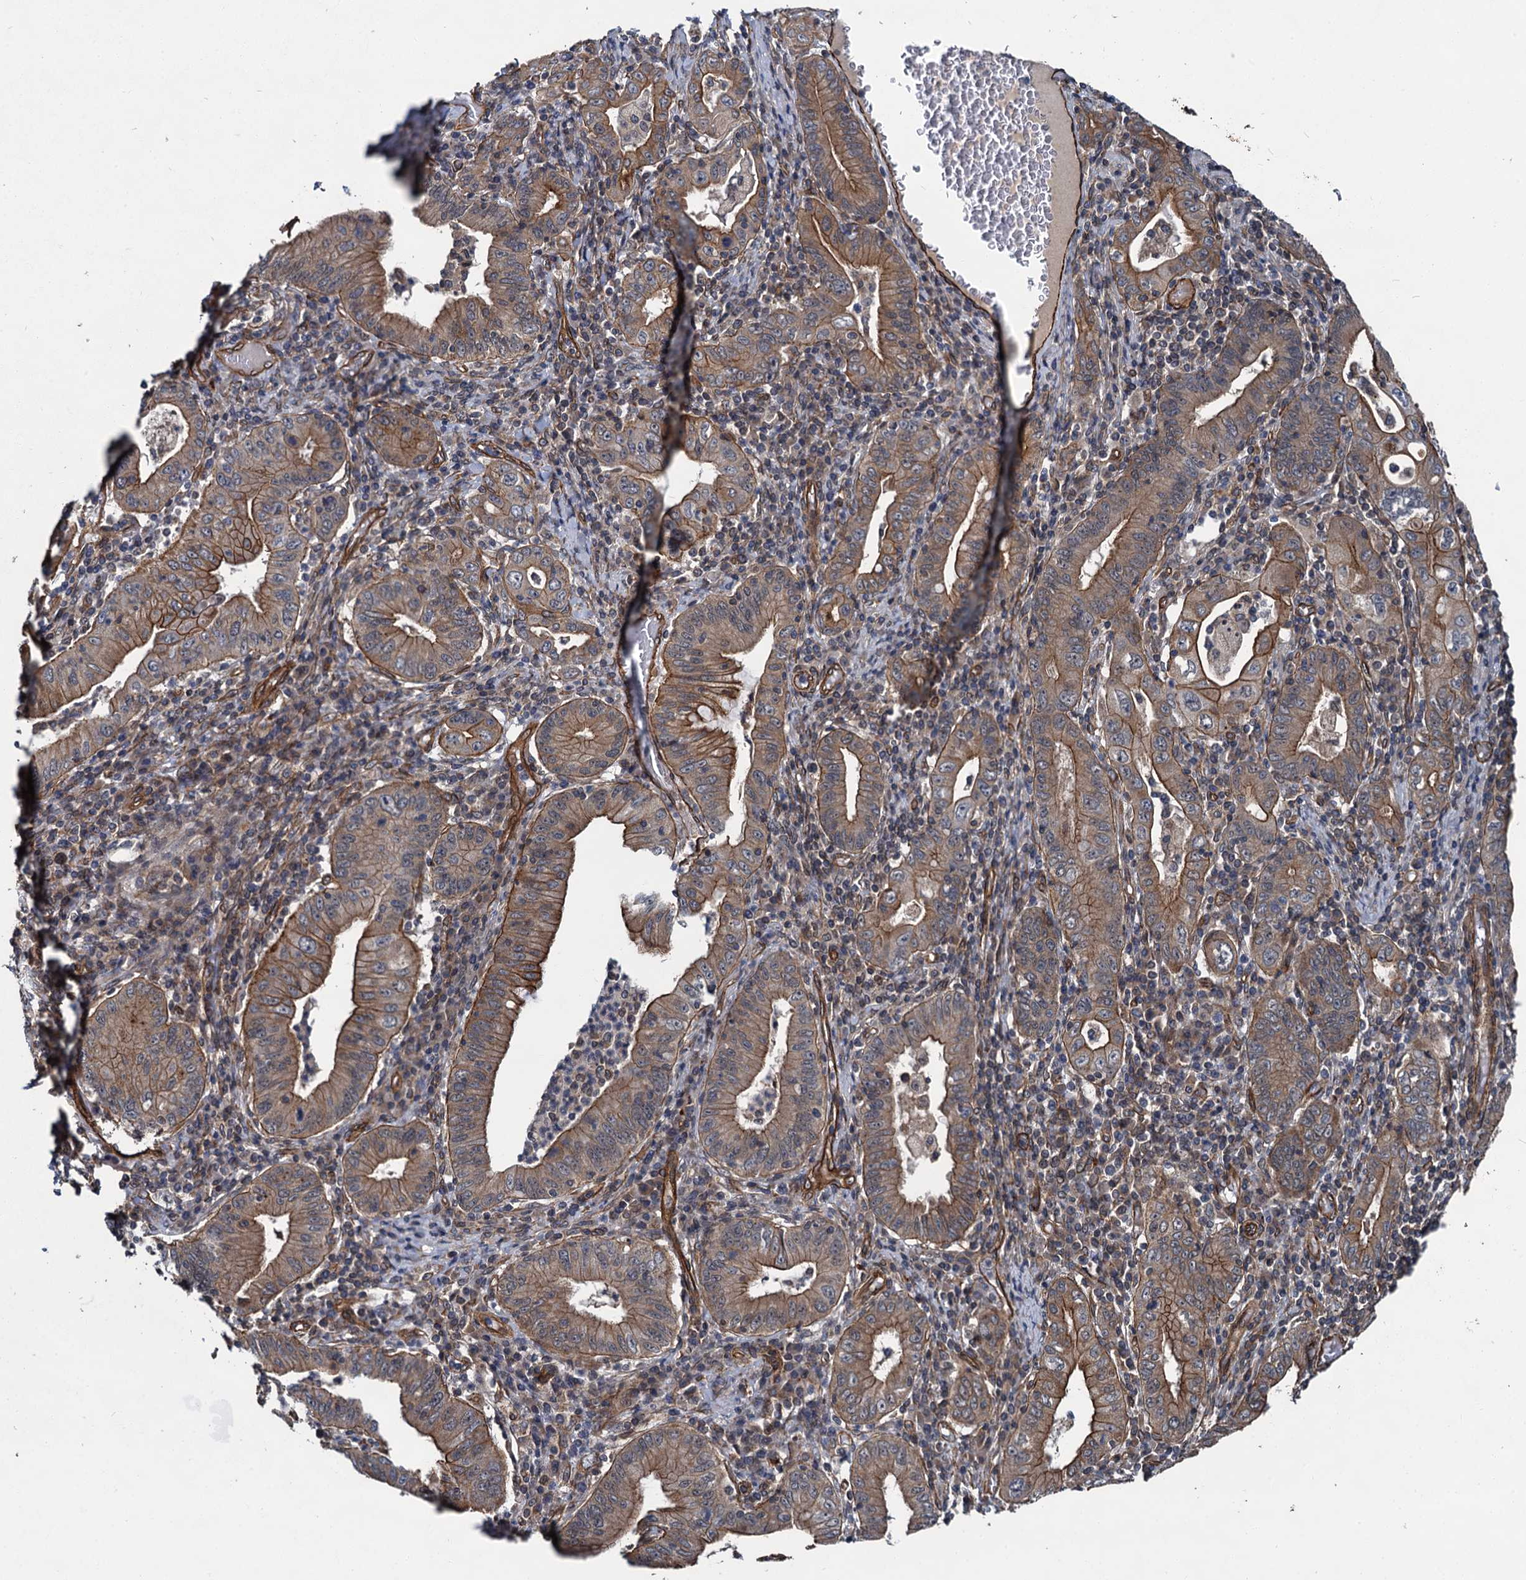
{"staining": {"intensity": "strong", "quantity": ">75%", "location": "cytoplasmic/membranous"}, "tissue": "stomach cancer", "cell_type": "Tumor cells", "image_type": "cancer", "snomed": [{"axis": "morphology", "description": "Normal tissue, NOS"}, {"axis": "morphology", "description": "Adenocarcinoma, NOS"}, {"axis": "topography", "description": "Esophagus"}, {"axis": "topography", "description": "Stomach, upper"}, {"axis": "topography", "description": "Peripheral nerve tissue"}], "caption": "There is high levels of strong cytoplasmic/membranous staining in tumor cells of adenocarcinoma (stomach), as demonstrated by immunohistochemical staining (brown color).", "gene": "ZFYVE19", "patient": {"sex": "male", "age": 62}}